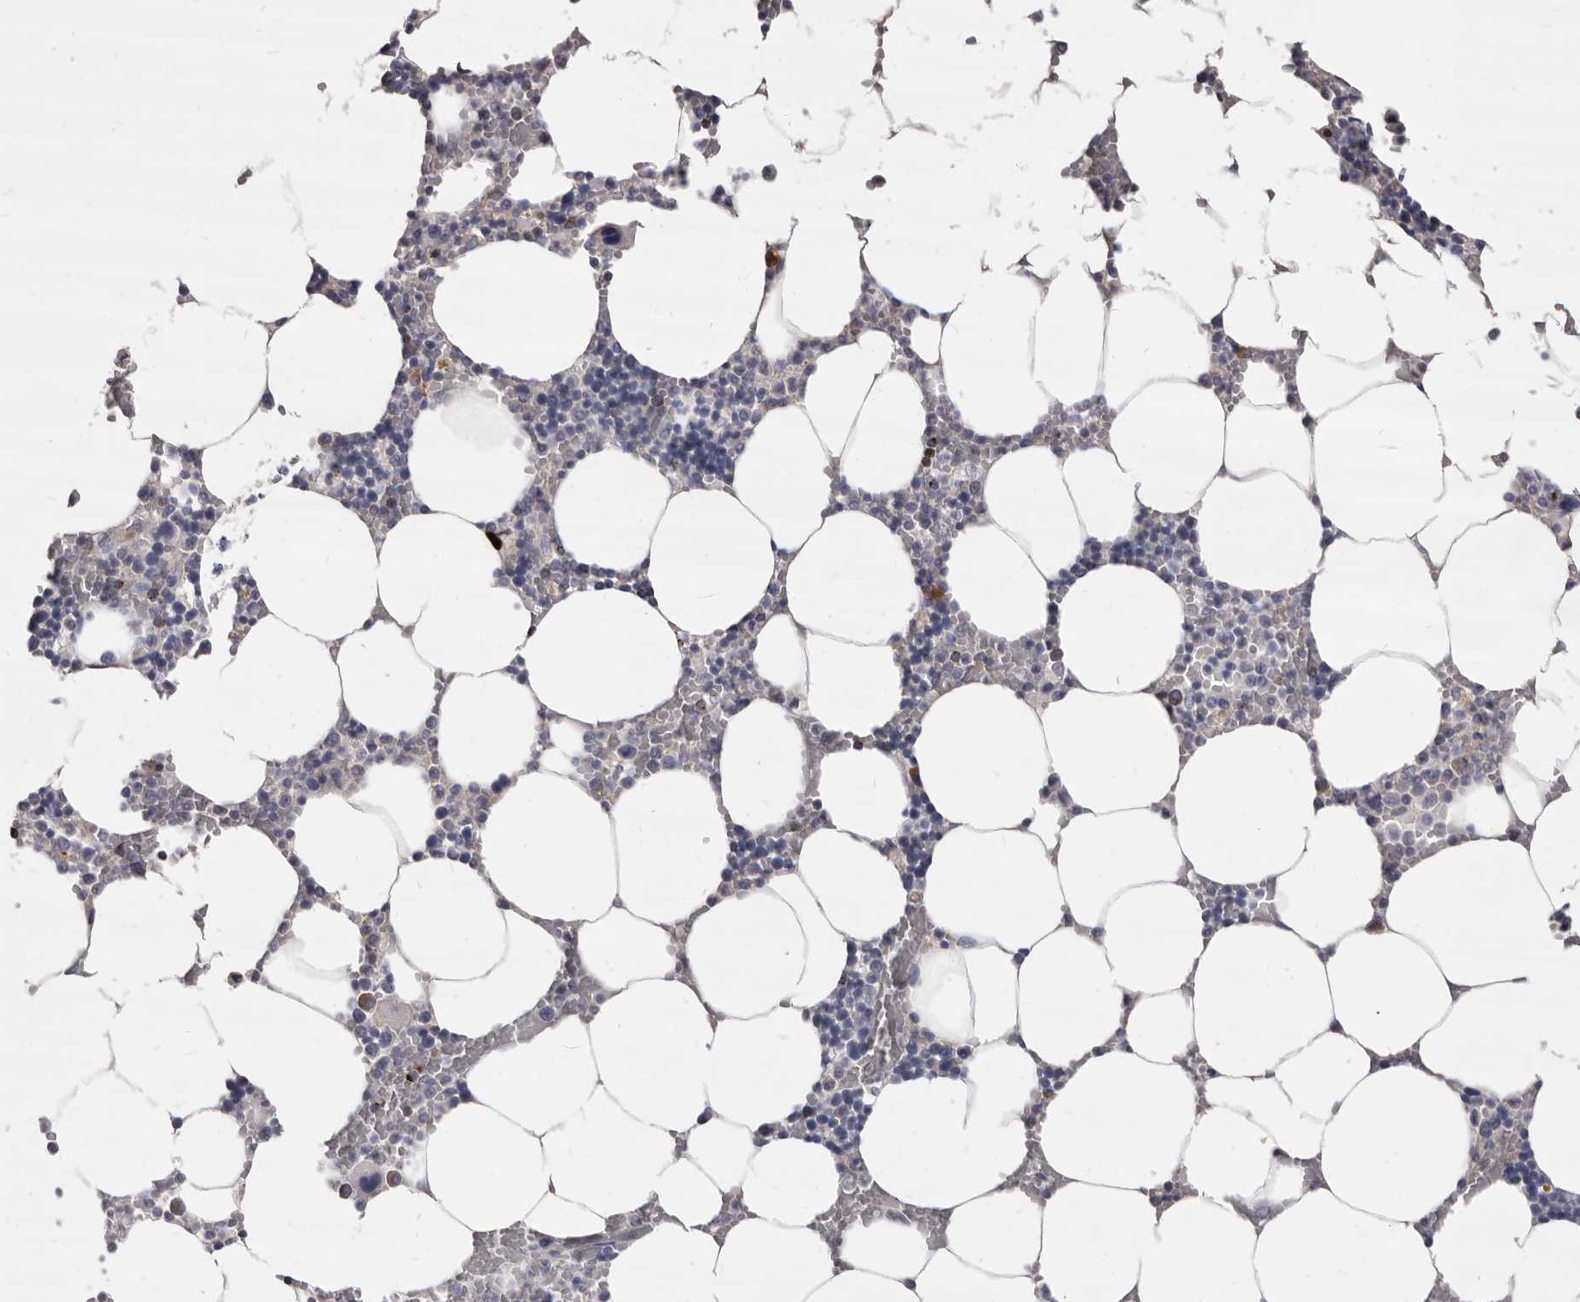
{"staining": {"intensity": "negative", "quantity": "none", "location": "none"}, "tissue": "bone marrow", "cell_type": "Hematopoietic cells", "image_type": "normal", "snomed": [{"axis": "morphology", "description": "Normal tissue, NOS"}, {"axis": "topography", "description": "Bone marrow"}], "caption": "The image demonstrates no staining of hematopoietic cells in unremarkable bone marrow.", "gene": "GZMH", "patient": {"sex": "male", "age": 70}}